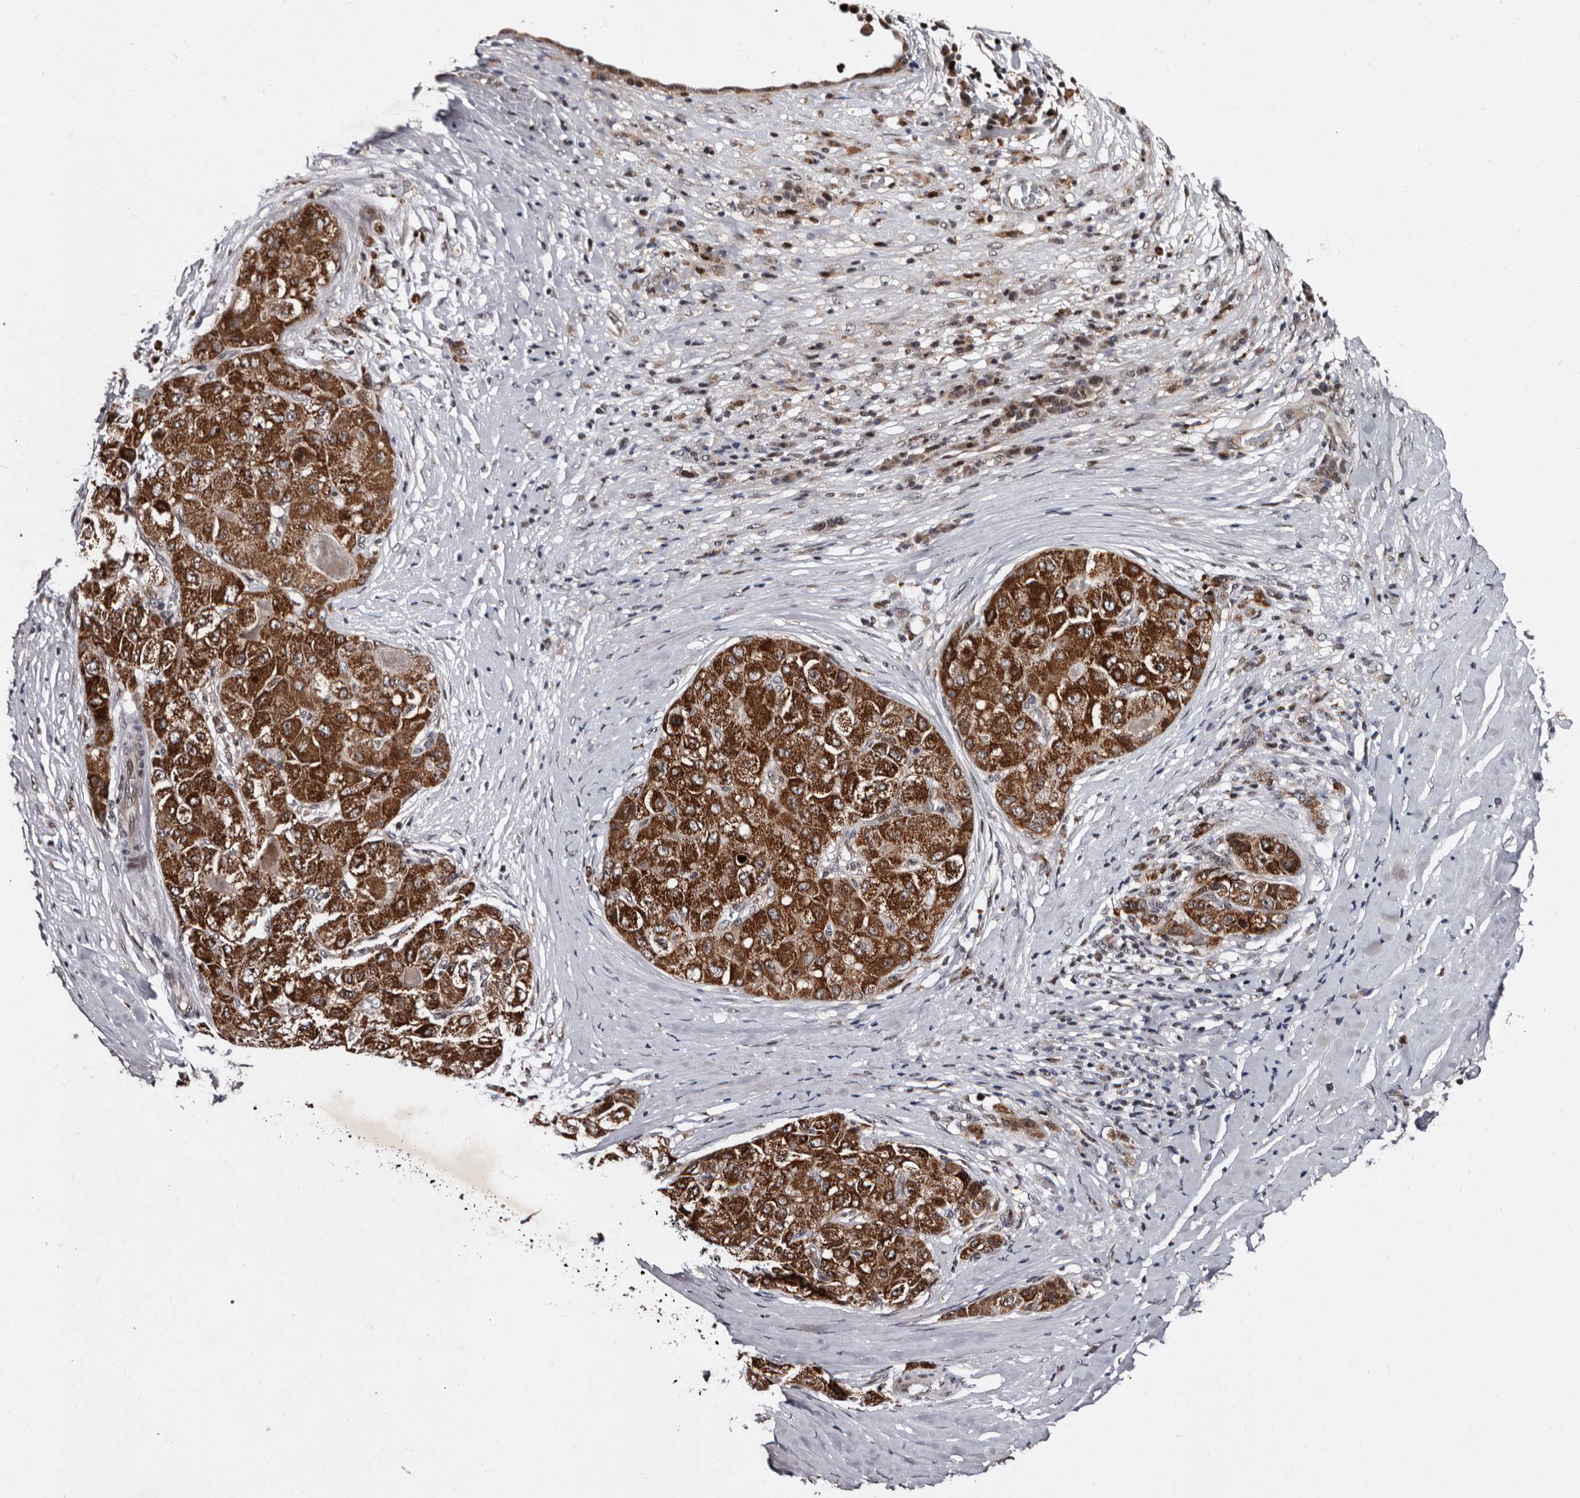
{"staining": {"intensity": "strong", "quantity": ">75%", "location": "cytoplasmic/membranous"}, "tissue": "liver cancer", "cell_type": "Tumor cells", "image_type": "cancer", "snomed": [{"axis": "morphology", "description": "Carcinoma, Hepatocellular, NOS"}, {"axis": "topography", "description": "Liver"}], "caption": "Protein staining exhibits strong cytoplasmic/membranous positivity in approximately >75% of tumor cells in liver hepatocellular carcinoma.", "gene": "TNKS", "patient": {"sex": "male", "age": 80}}